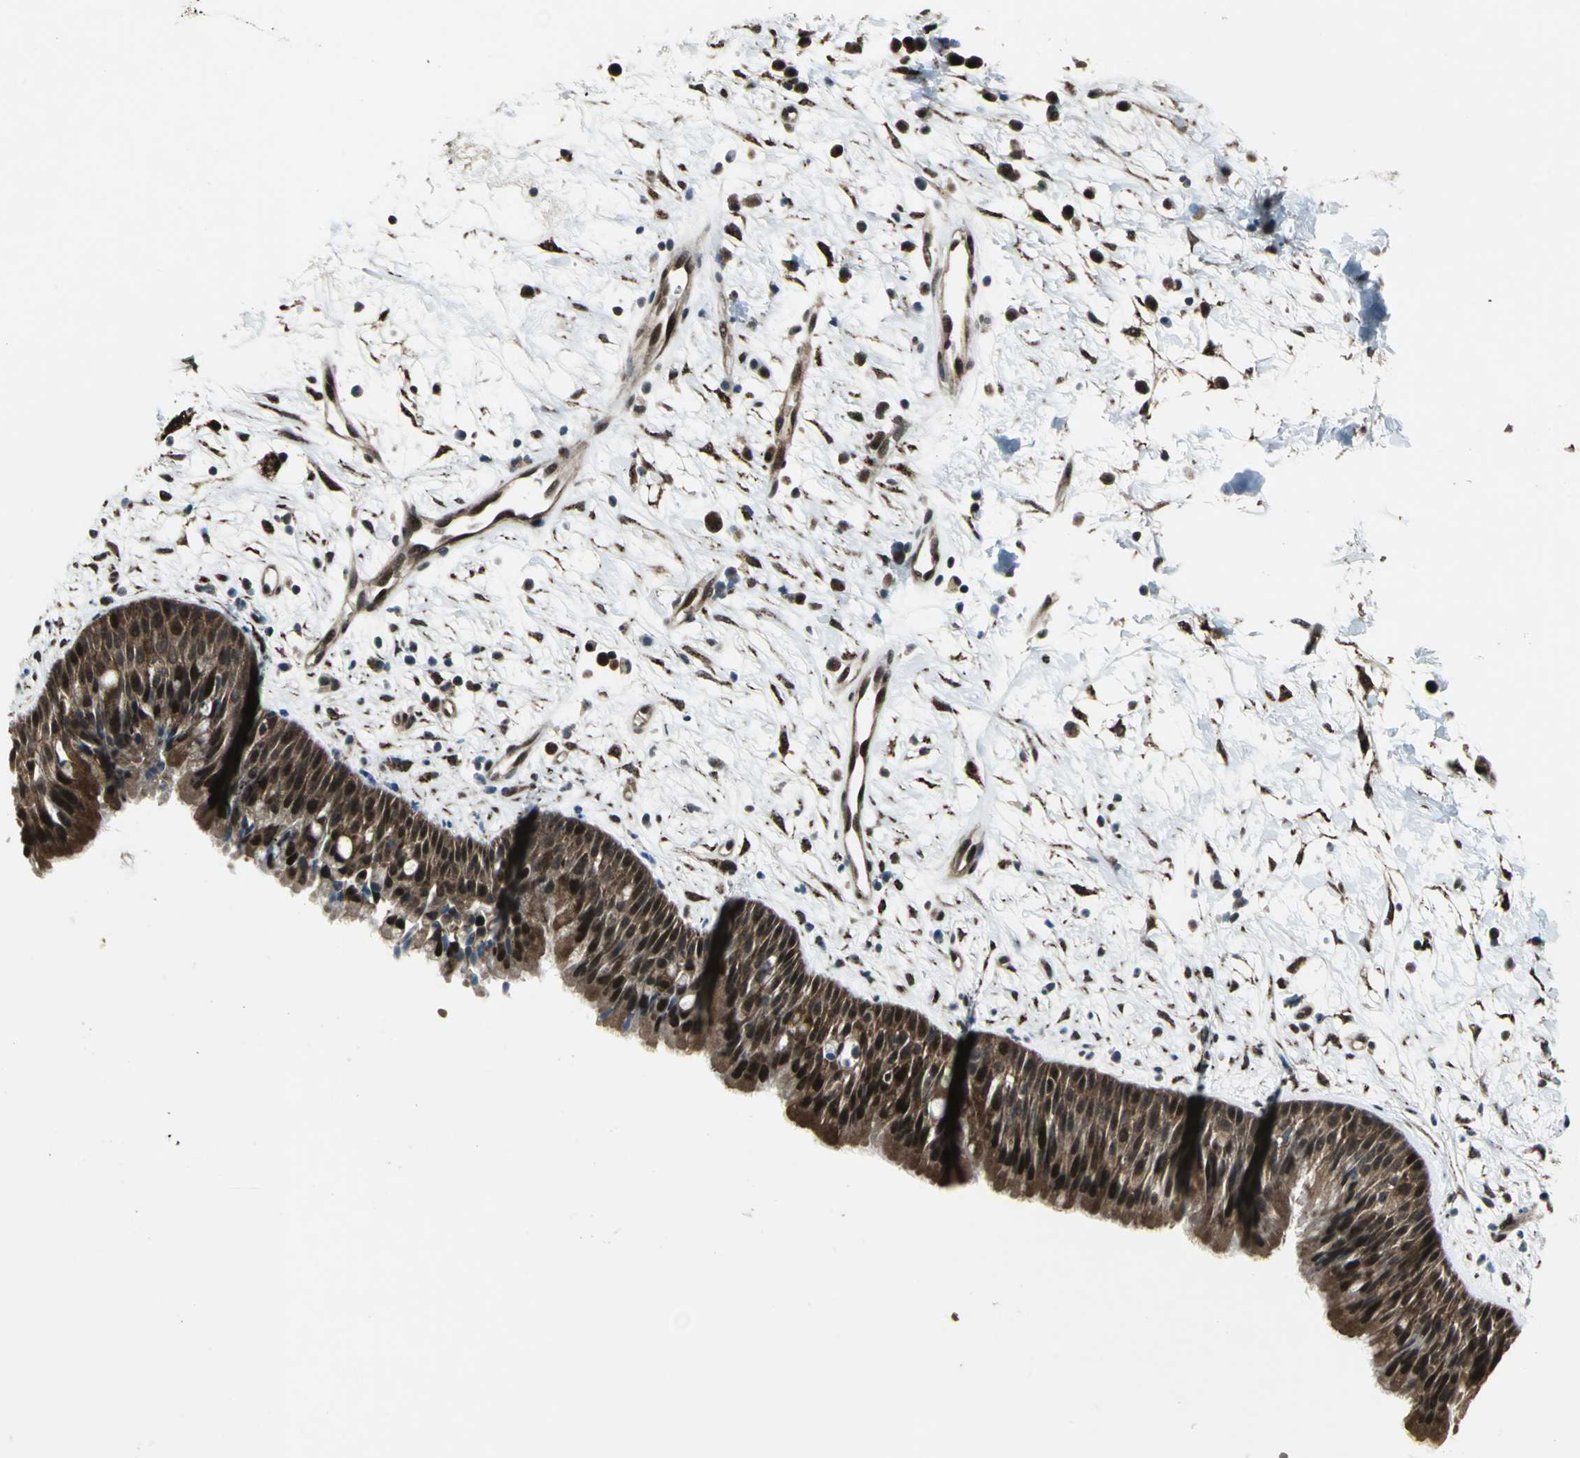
{"staining": {"intensity": "strong", "quantity": ">75%", "location": "cytoplasmic/membranous,nuclear"}, "tissue": "nasopharynx", "cell_type": "Respiratory epithelial cells", "image_type": "normal", "snomed": [{"axis": "morphology", "description": "Normal tissue, NOS"}, {"axis": "topography", "description": "Nasopharynx"}], "caption": "Protein expression analysis of unremarkable nasopharynx reveals strong cytoplasmic/membranous,nuclear staining in about >75% of respiratory epithelial cells.", "gene": "COPS5", "patient": {"sex": "male", "age": 13}}